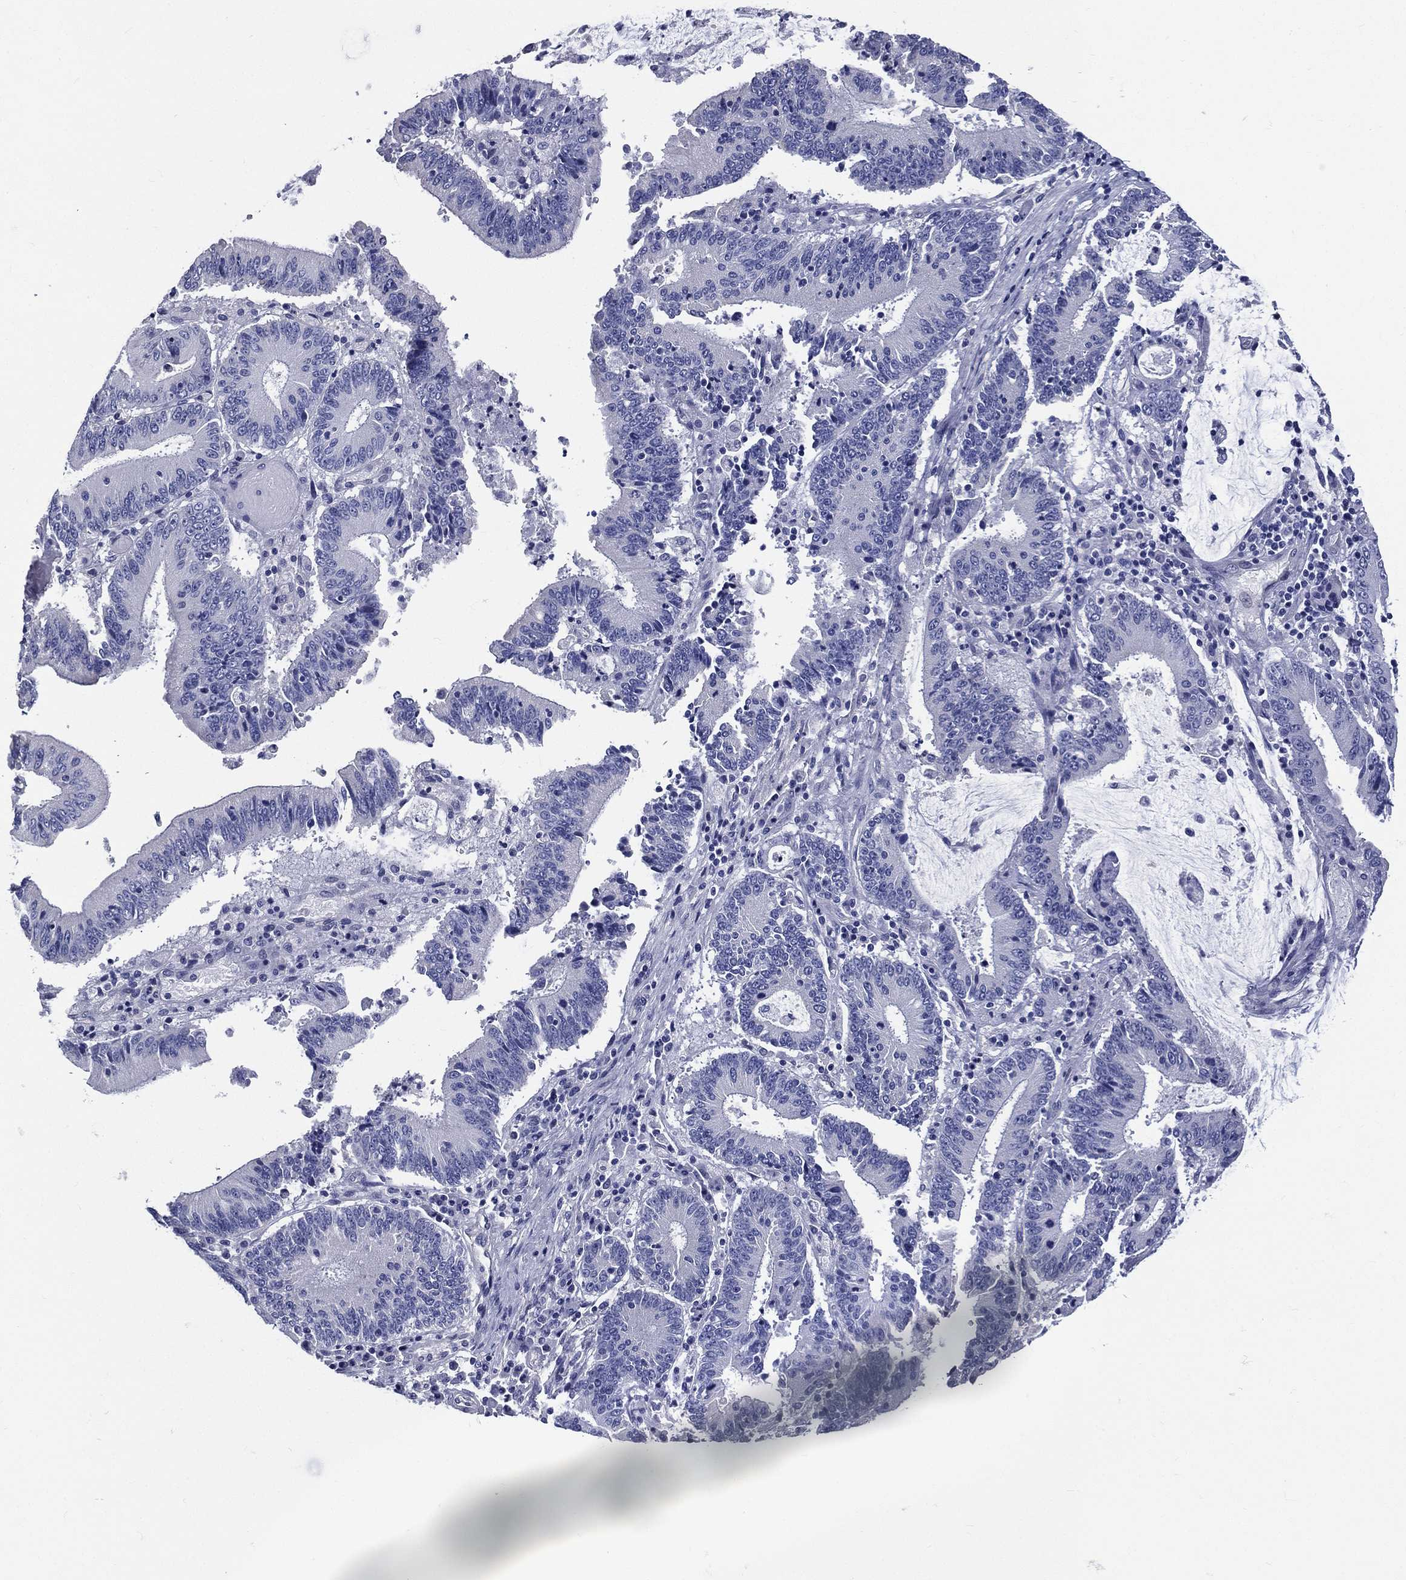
{"staining": {"intensity": "negative", "quantity": "none", "location": "none"}, "tissue": "stomach cancer", "cell_type": "Tumor cells", "image_type": "cancer", "snomed": [{"axis": "morphology", "description": "Adenocarcinoma, NOS"}, {"axis": "topography", "description": "Stomach, upper"}], "caption": "IHC of human stomach cancer shows no staining in tumor cells.", "gene": "DPYS", "patient": {"sex": "male", "age": 68}}